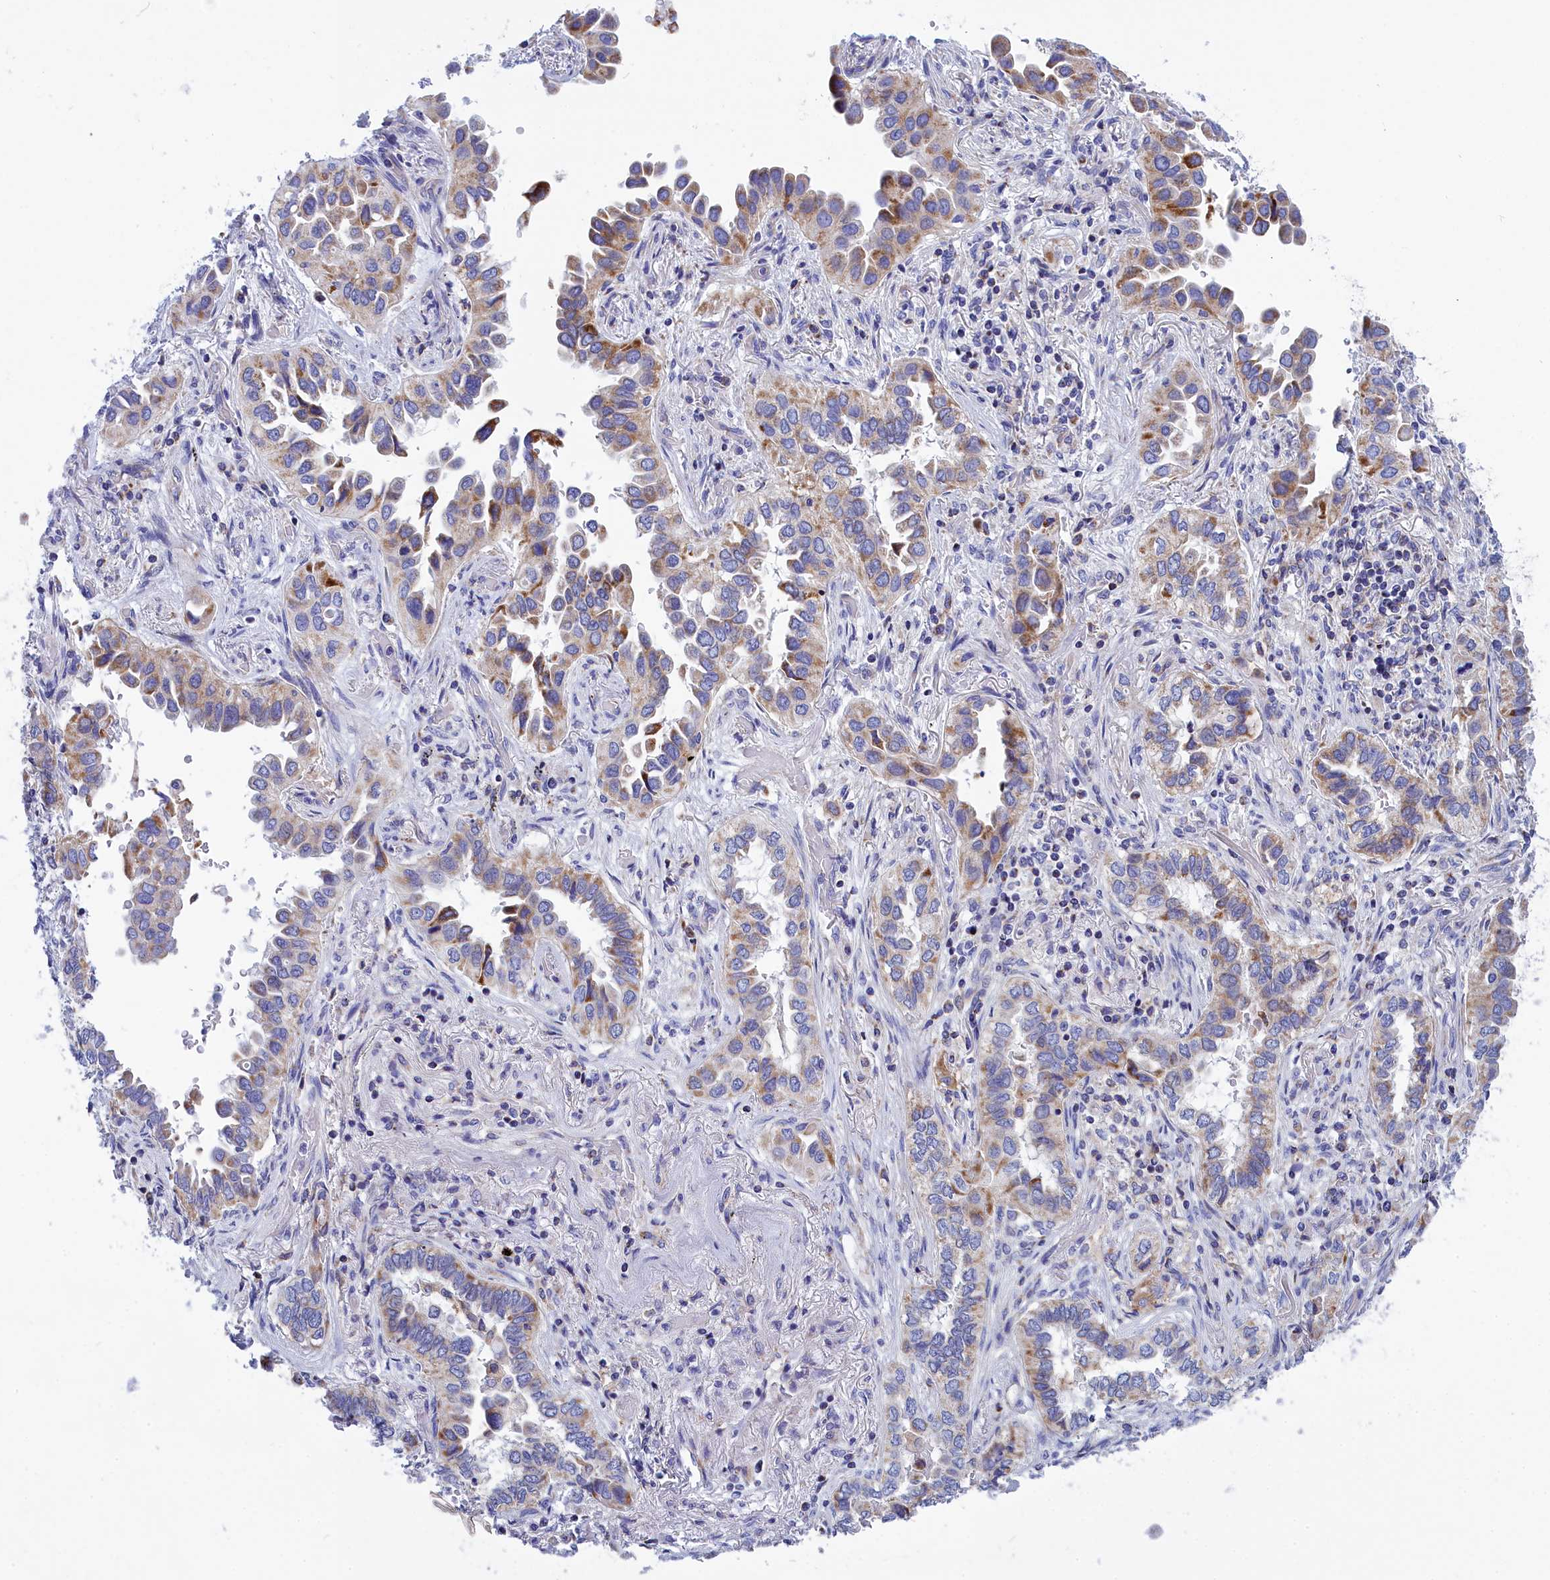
{"staining": {"intensity": "moderate", "quantity": ">75%", "location": "cytoplasmic/membranous"}, "tissue": "lung cancer", "cell_type": "Tumor cells", "image_type": "cancer", "snomed": [{"axis": "morphology", "description": "Adenocarcinoma, NOS"}, {"axis": "topography", "description": "Lung"}], "caption": "This micrograph exhibits IHC staining of human lung cancer, with medium moderate cytoplasmic/membranous positivity in about >75% of tumor cells.", "gene": "CCRL2", "patient": {"sex": "female", "age": 76}}